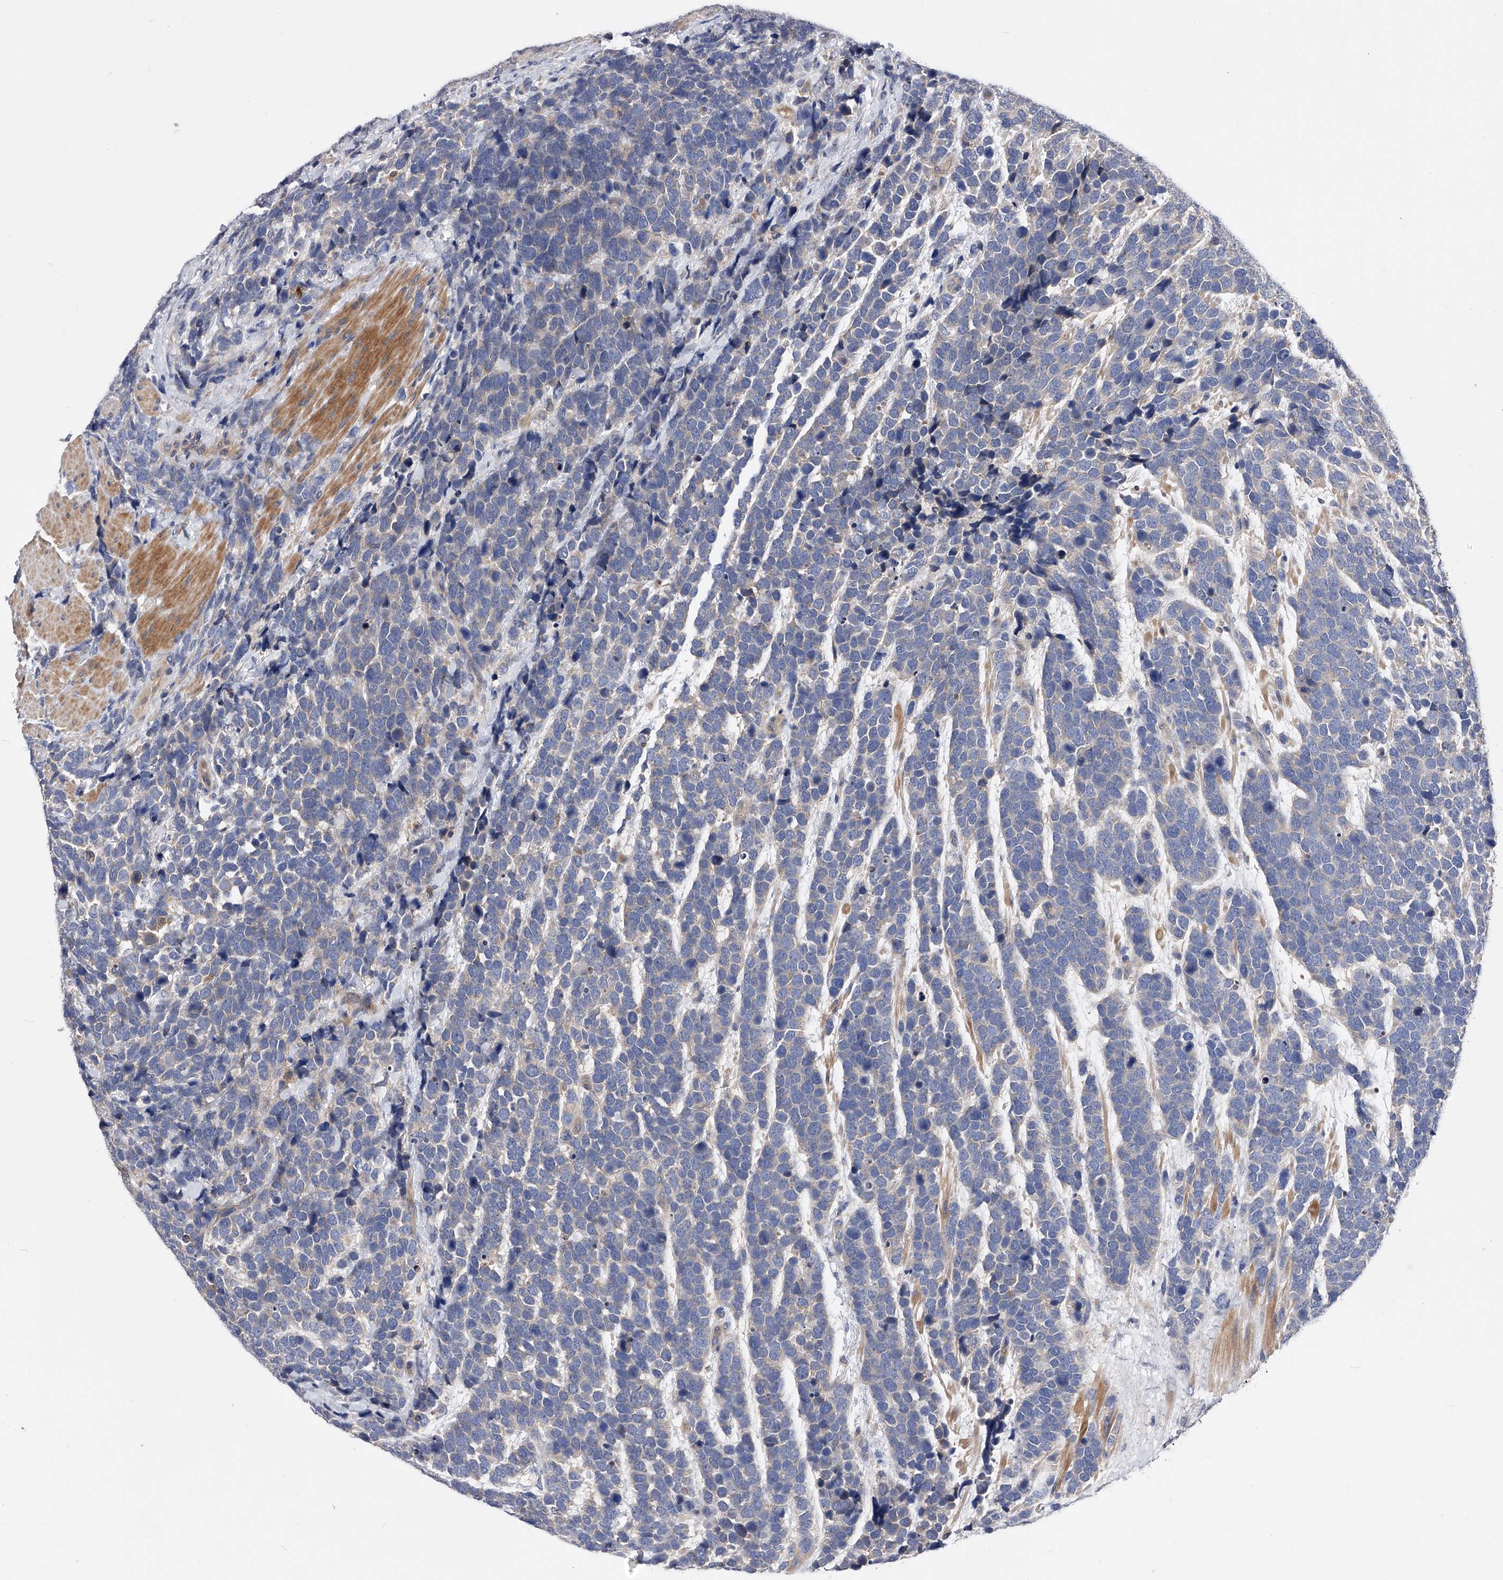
{"staining": {"intensity": "negative", "quantity": "none", "location": "none"}, "tissue": "urothelial cancer", "cell_type": "Tumor cells", "image_type": "cancer", "snomed": [{"axis": "morphology", "description": "Urothelial carcinoma, High grade"}, {"axis": "topography", "description": "Urinary bladder"}], "caption": "Urothelial cancer was stained to show a protein in brown. There is no significant staining in tumor cells.", "gene": "ARL4C", "patient": {"sex": "female", "age": 82}}